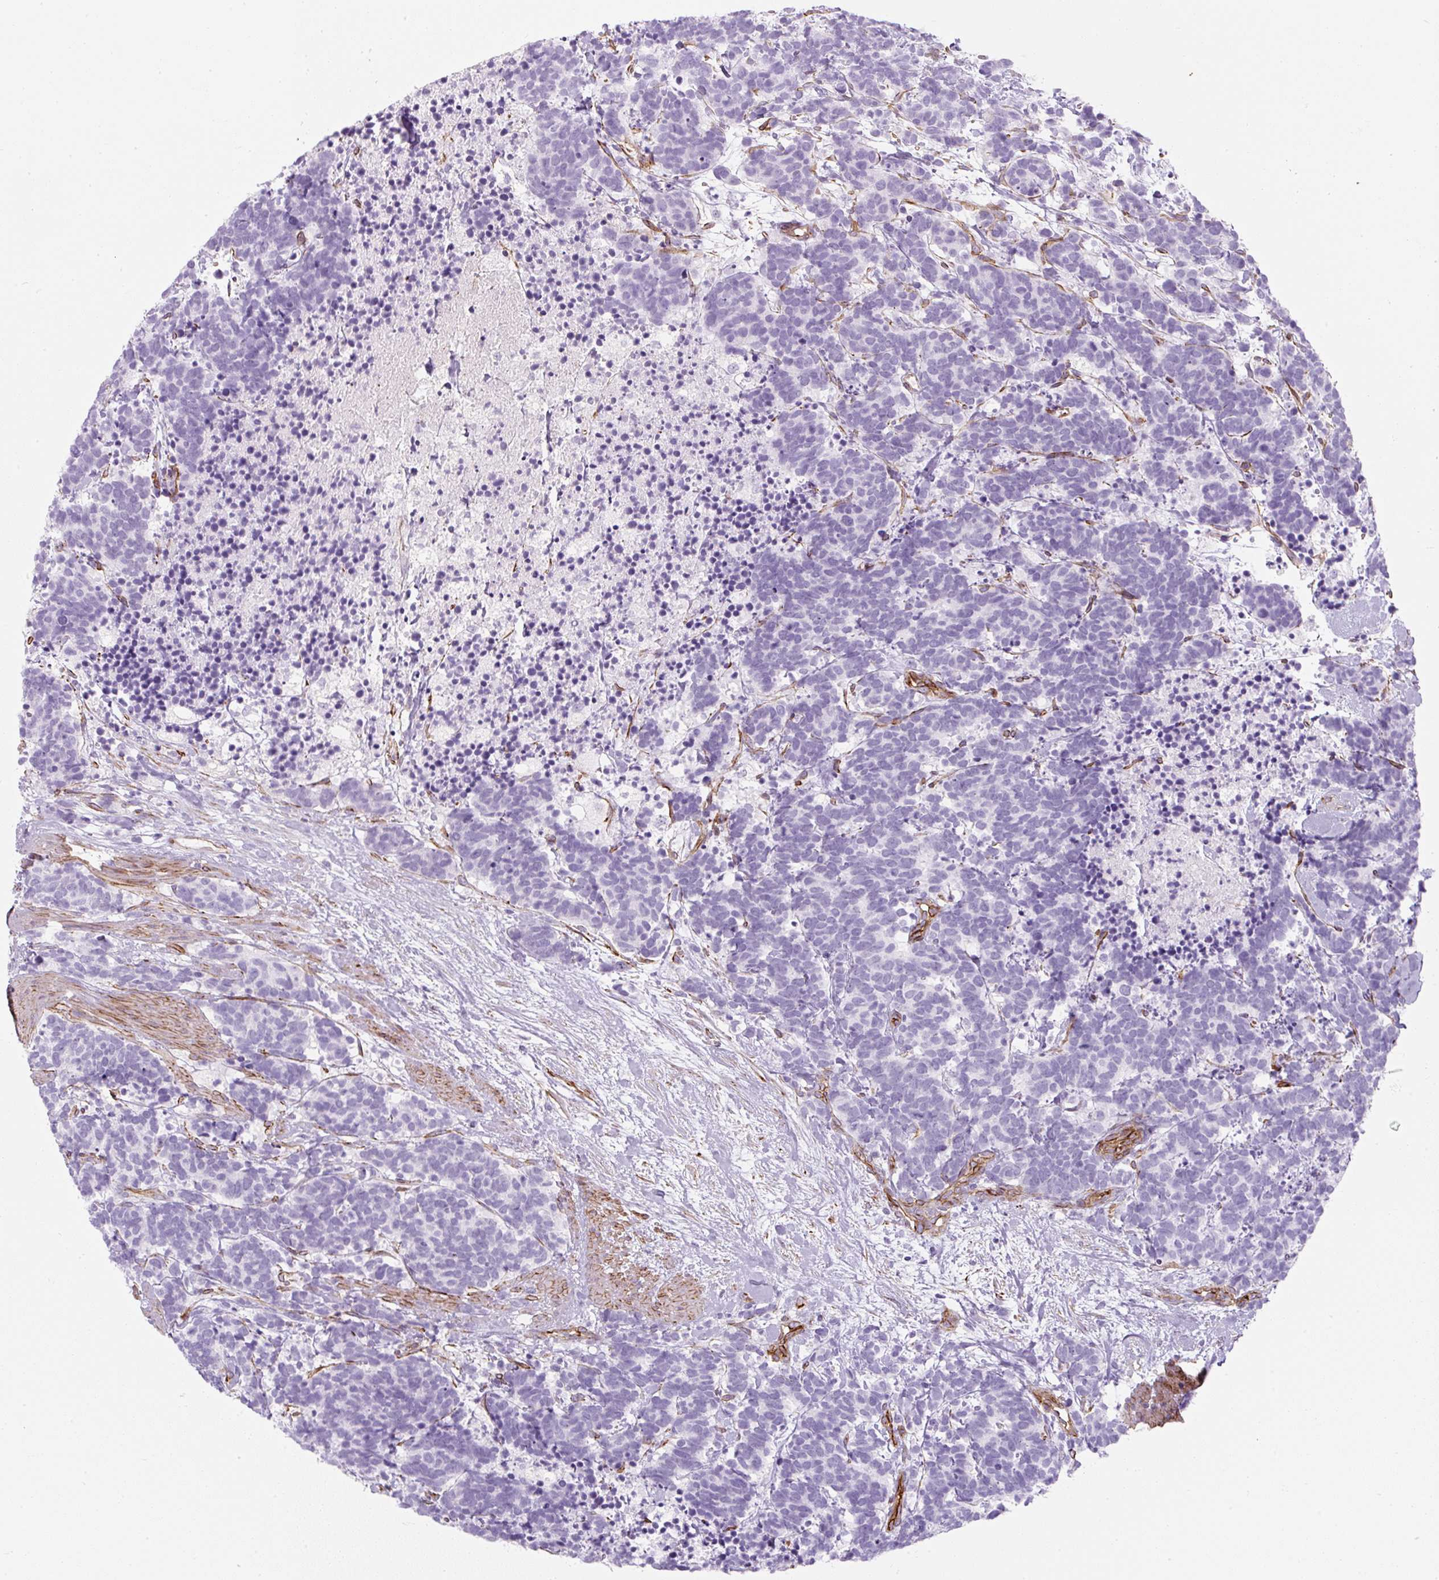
{"staining": {"intensity": "negative", "quantity": "none", "location": "none"}, "tissue": "carcinoid", "cell_type": "Tumor cells", "image_type": "cancer", "snomed": [{"axis": "morphology", "description": "Carcinoma, NOS"}, {"axis": "morphology", "description": "Carcinoid, malignant, NOS"}, {"axis": "topography", "description": "Prostate"}], "caption": "Histopathology image shows no significant protein positivity in tumor cells of carcinoid (malignant).", "gene": "CAVIN3", "patient": {"sex": "male", "age": 57}}